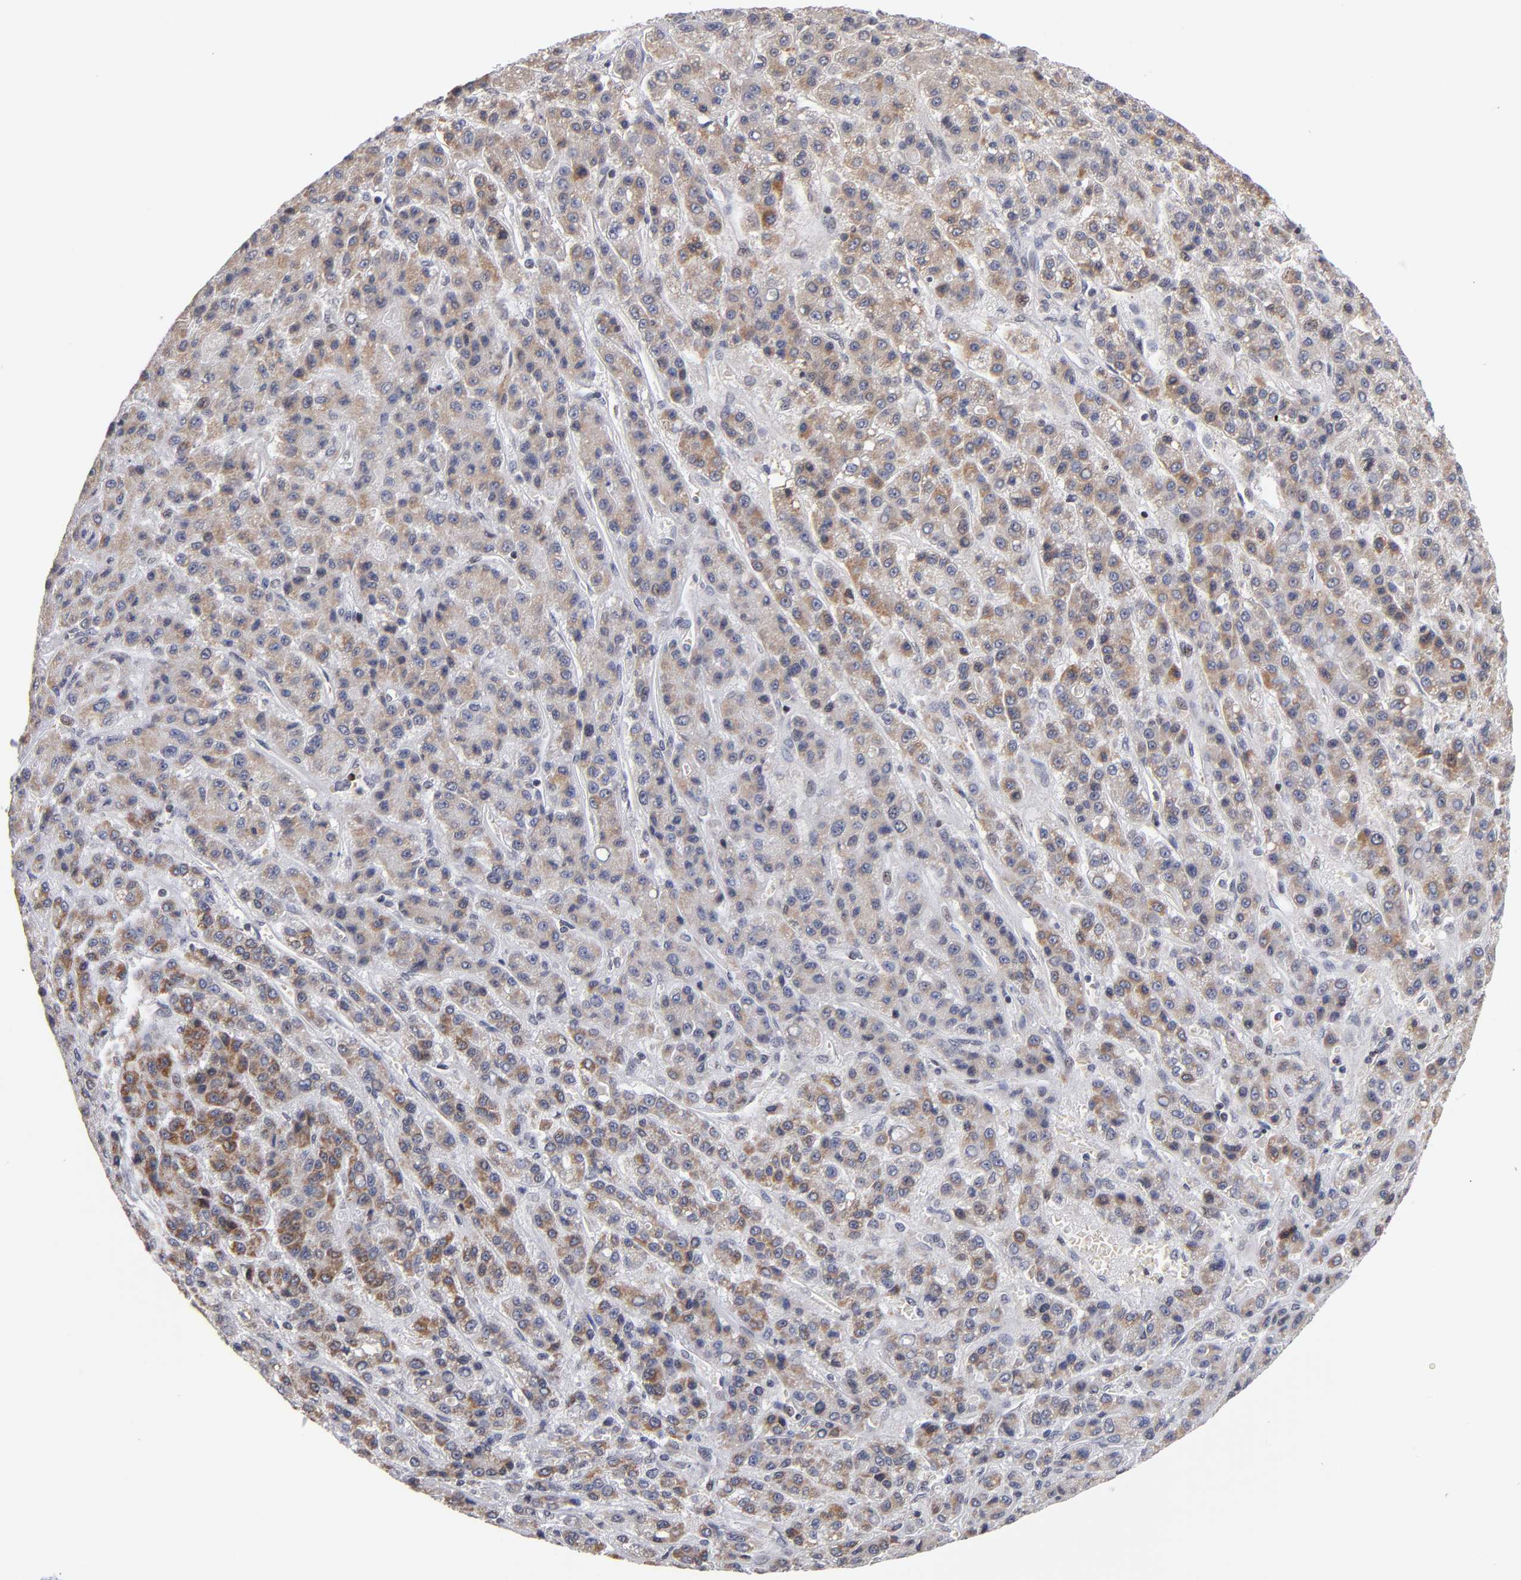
{"staining": {"intensity": "moderate", "quantity": ">75%", "location": "cytoplasmic/membranous"}, "tissue": "liver cancer", "cell_type": "Tumor cells", "image_type": "cancer", "snomed": [{"axis": "morphology", "description": "Carcinoma, Hepatocellular, NOS"}, {"axis": "topography", "description": "Liver"}], "caption": "DAB immunohistochemical staining of human liver cancer reveals moderate cytoplasmic/membranous protein expression in about >75% of tumor cells. Using DAB (brown) and hematoxylin (blue) stains, captured at high magnification using brightfield microscopy.", "gene": "ODF2", "patient": {"sex": "male", "age": 70}}